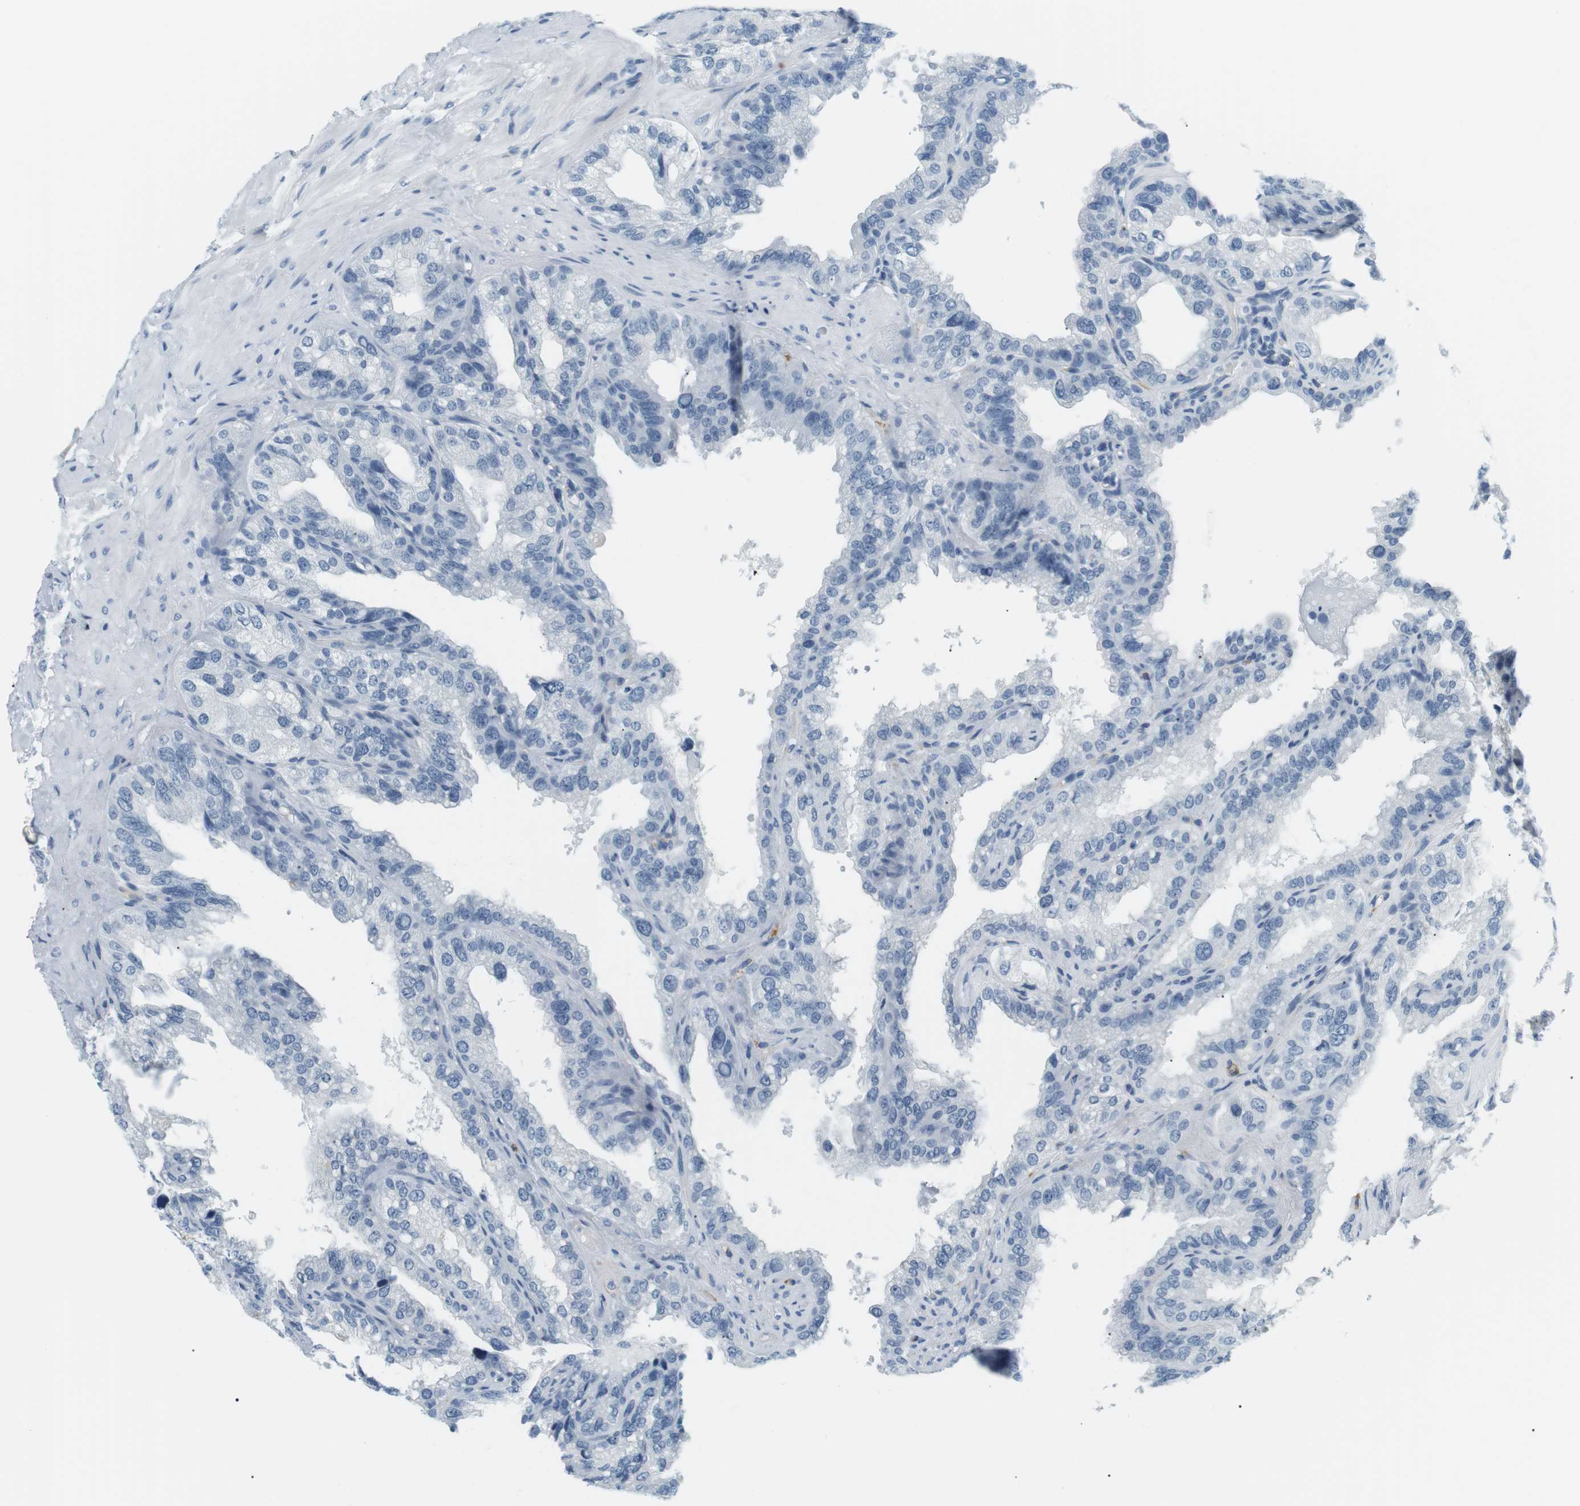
{"staining": {"intensity": "negative", "quantity": "none", "location": "none"}, "tissue": "seminal vesicle", "cell_type": "Glandular cells", "image_type": "normal", "snomed": [{"axis": "morphology", "description": "Normal tissue, NOS"}, {"axis": "topography", "description": "Seminal veicle"}], "caption": "An image of human seminal vesicle is negative for staining in glandular cells.", "gene": "APOB", "patient": {"sex": "male", "age": 68}}